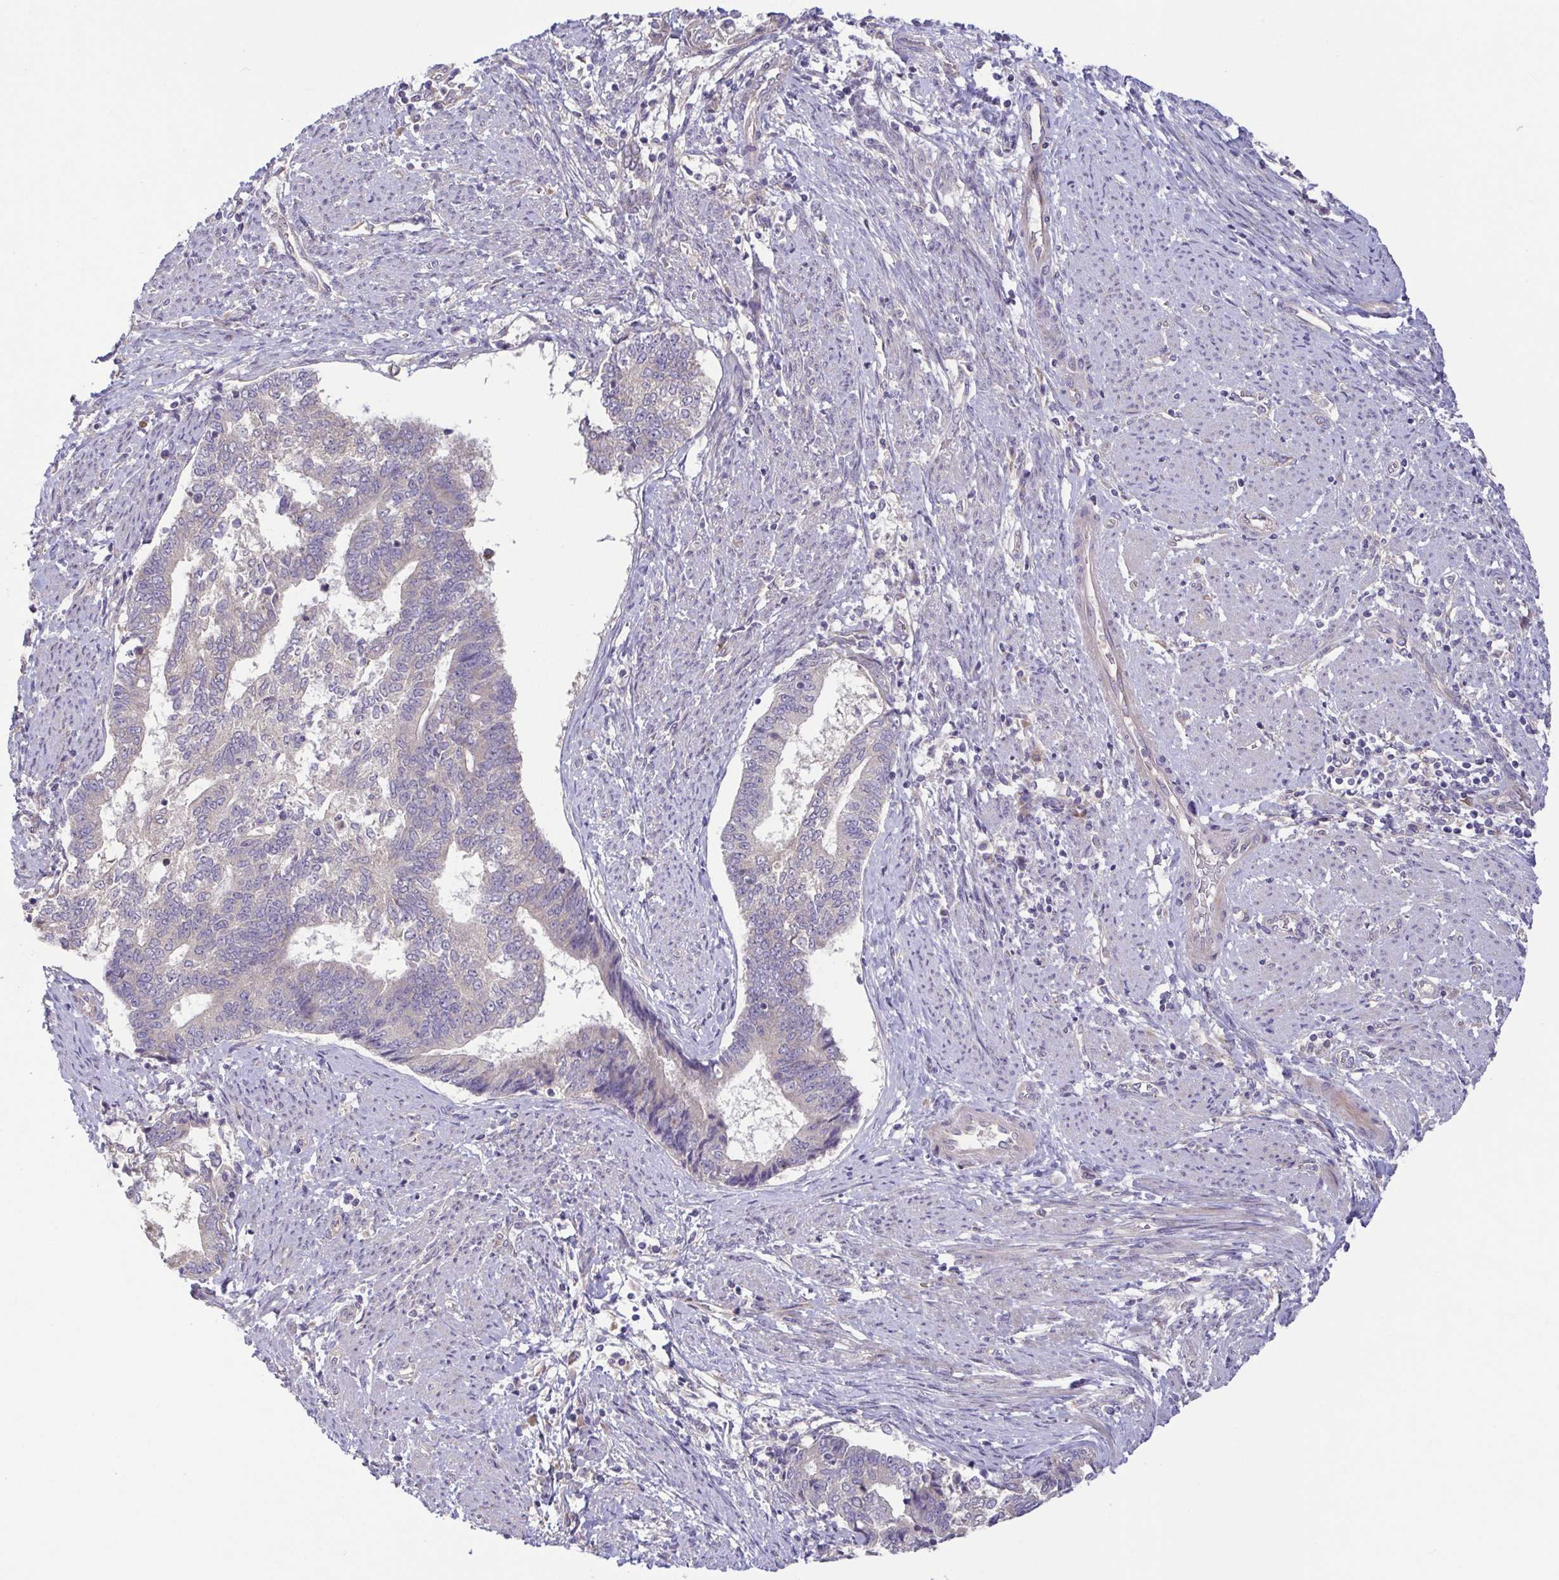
{"staining": {"intensity": "negative", "quantity": "none", "location": "none"}, "tissue": "endometrial cancer", "cell_type": "Tumor cells", "image_type": "cancer", "snomed": [{"axis": "morphology", "description": "Adenocarcinoma, NOS"}, {"axis": "topography", "description": "Endometrium"}], "caption": "The image shows no significant staining in tumor cells of adenocarcinoma (endometrial).", "gene": "LMF2", "patient": {"sex": "female", "age": 65}}